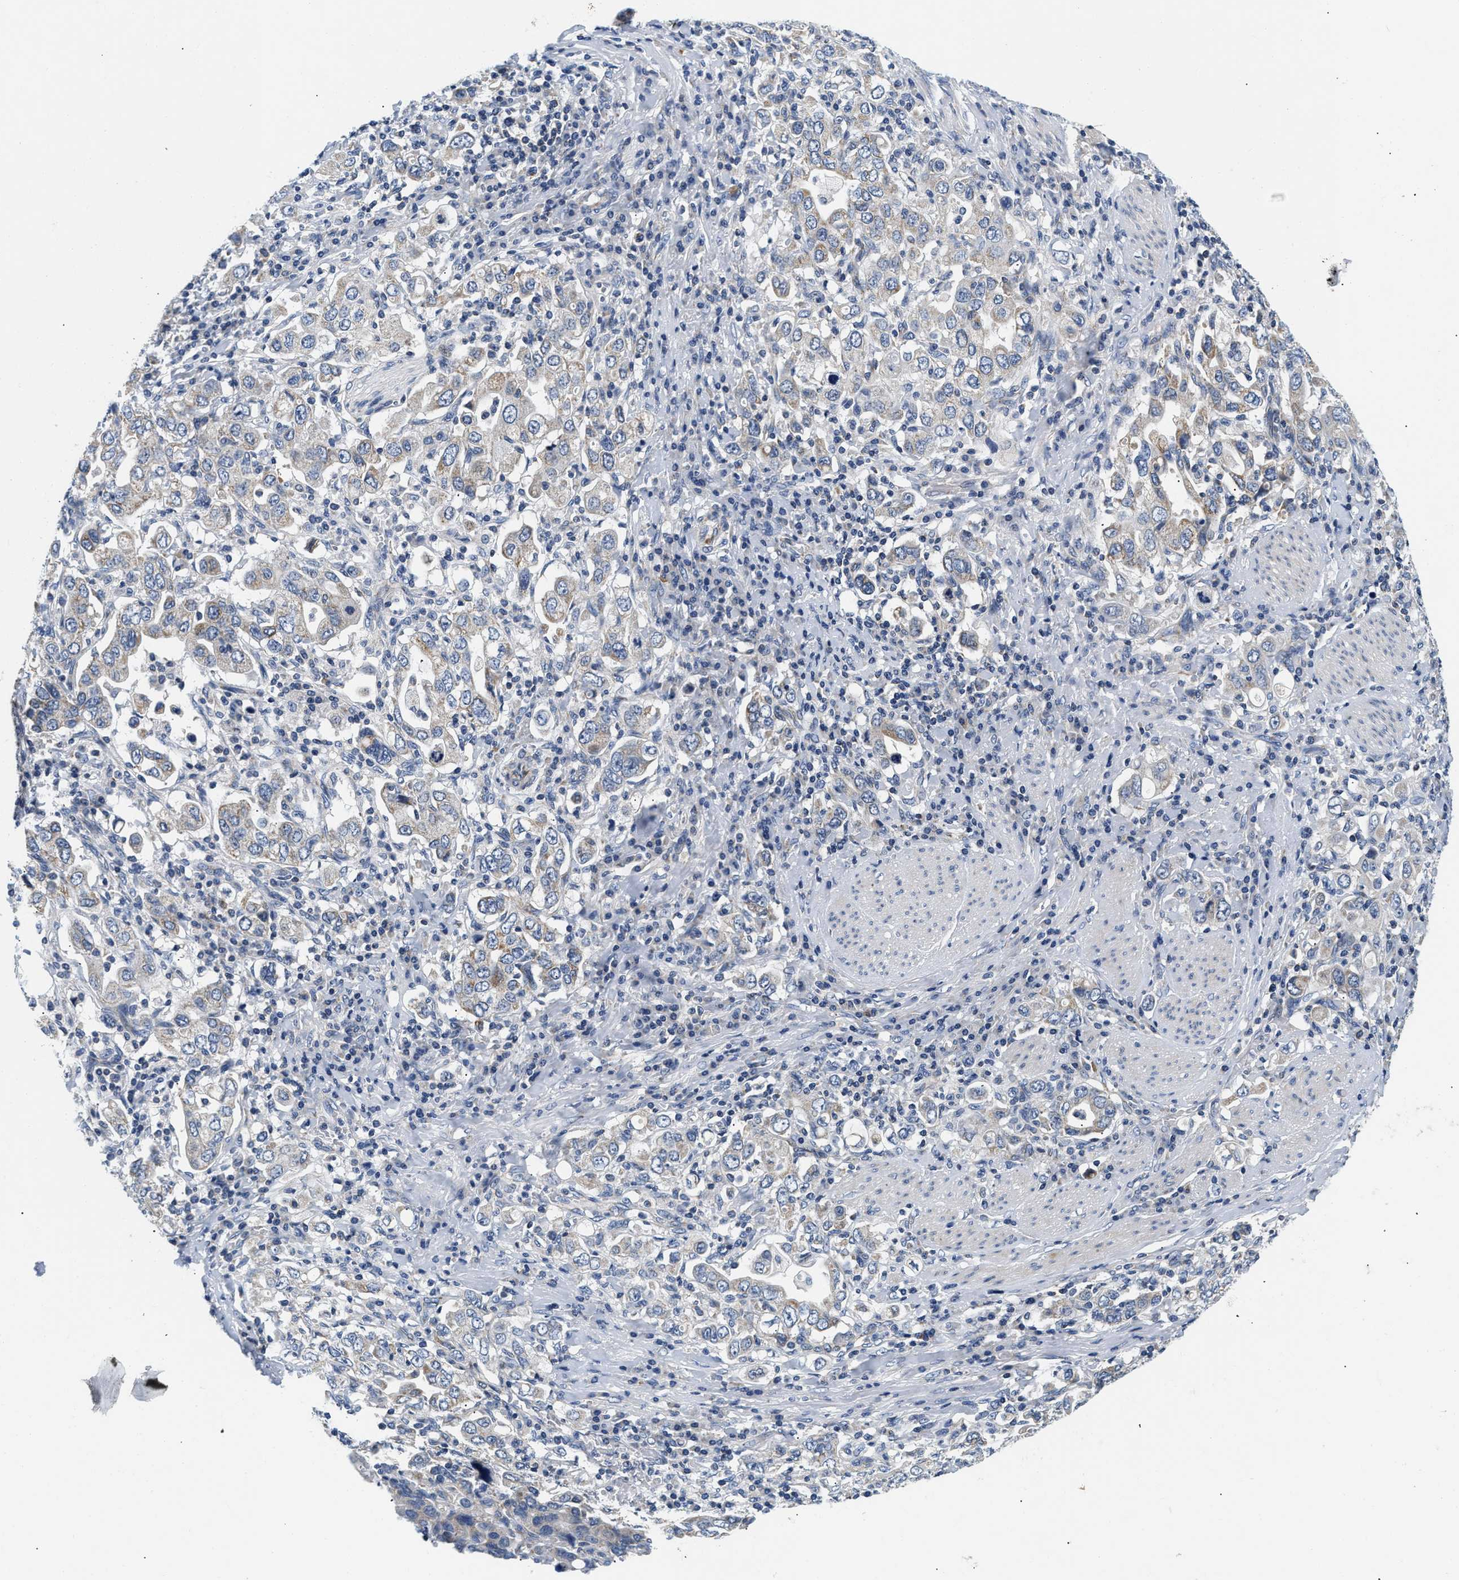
{"staining": {"intensity": "moderate", "quantity": "25%-75%", "location": "cytoplasmic/membranous"}, "tissue": "stomach cancer", "cell_type": "Tumor cells", "image_type": "cancer", "snomed": [{"axis": "morphology", "description": "Adenocarcinoma, NOS"}, {"axis": "topography", "description": "Stomach, upper"}], "caption": "Protein staining of stomach cancer tissue displays moderate cytoplasmic/membranous expression in approximately 25%-75% of tumor cells.", "gene": "PDP1", "patient": {"sex": "male", "age": 62}}